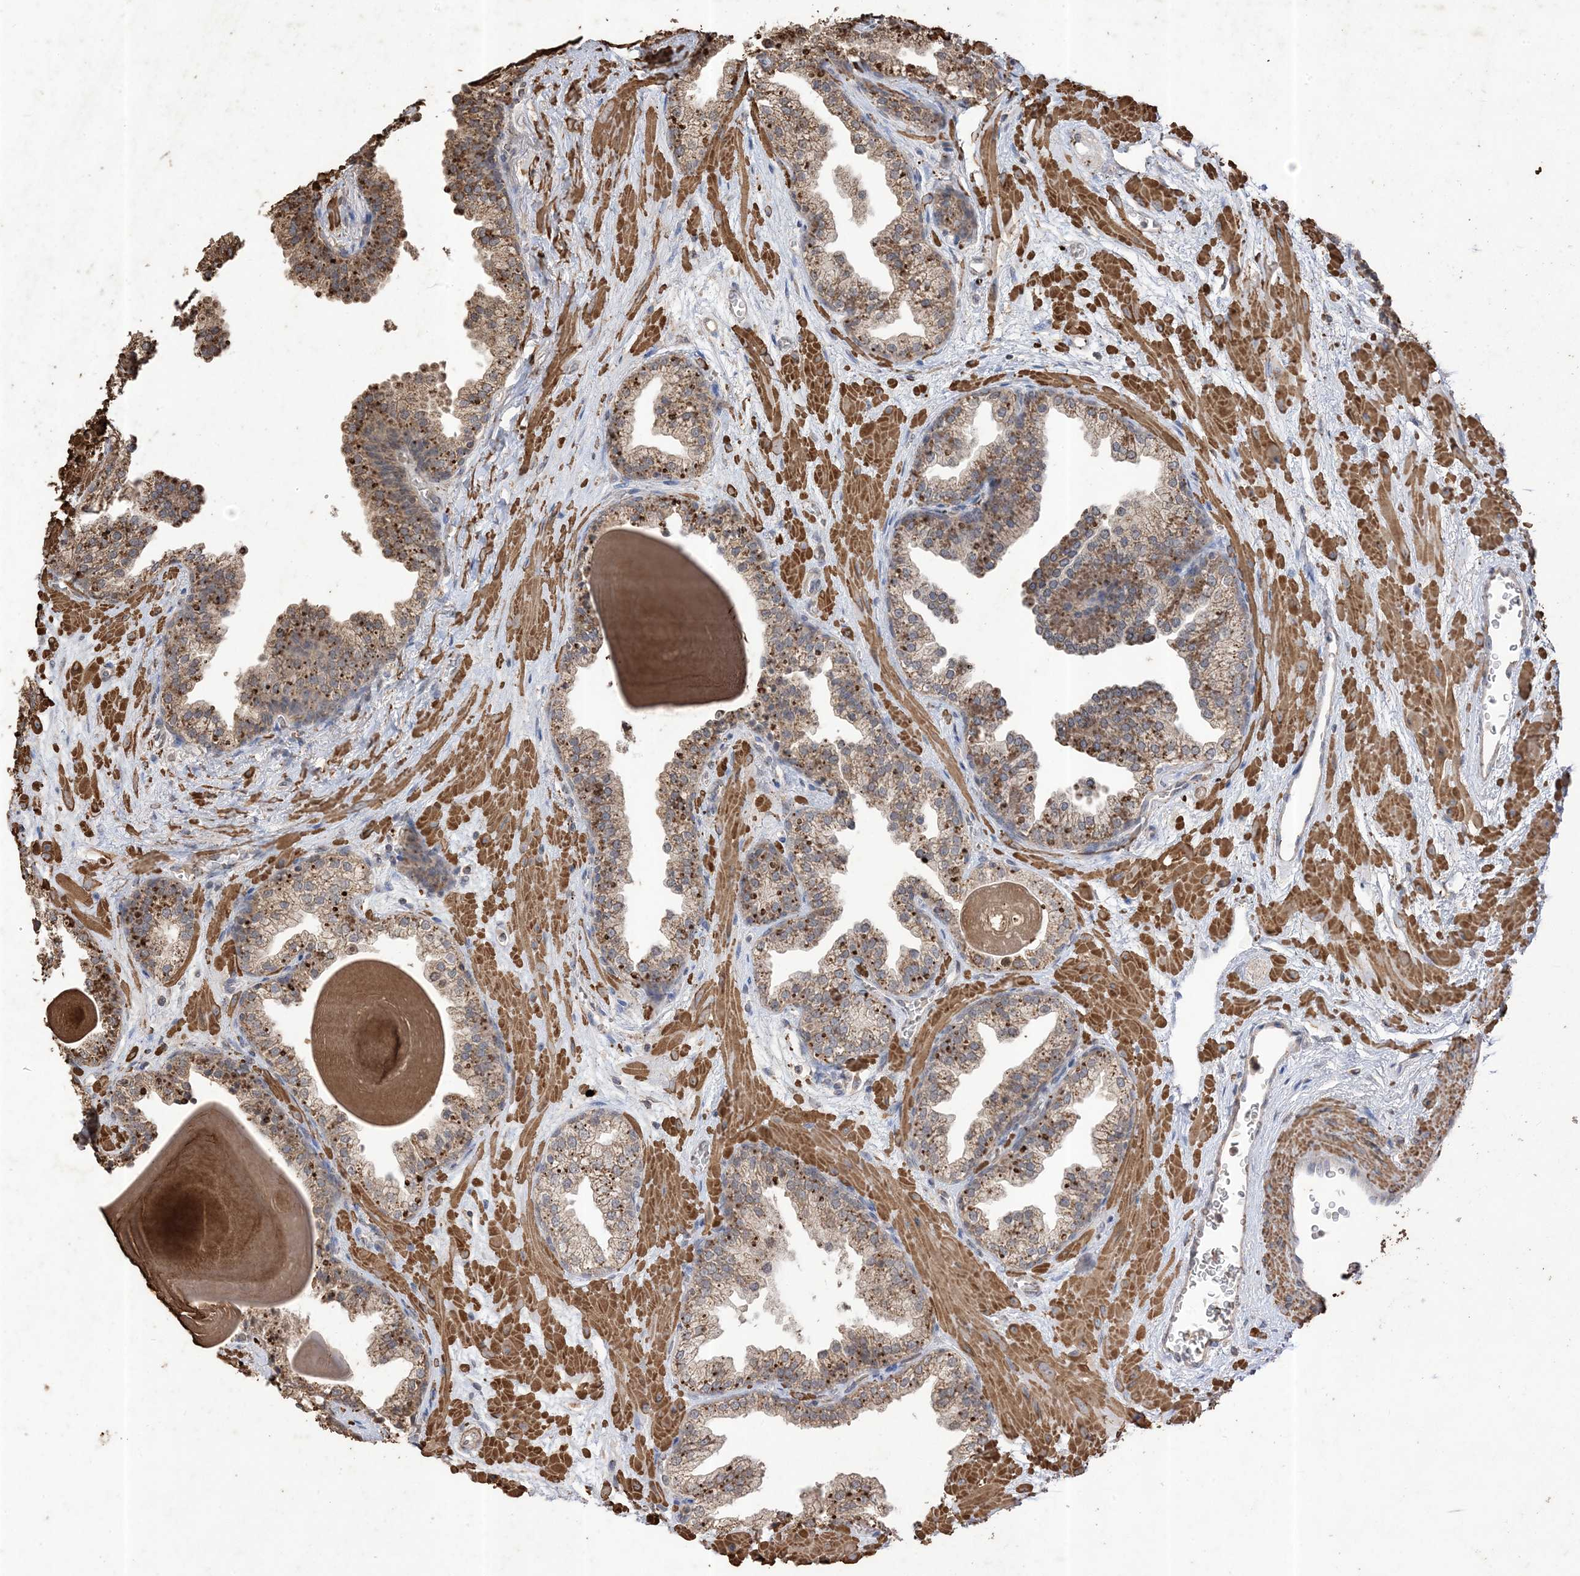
{"staining": {"intensity": "moderate", "quantity": ">75%", "location": "cytoplasmic/membranous"}, "tissue": "prostate", "cell_type": "Glandular cells", "image_type": "normal", "snomed": [{"axis": "morphology", "description": "Normal tissue, NOS"}, {"axis": "topography", "description": "Prostate"}], "caption": "Immunohistochemical staining of benign prostate reveals >75% levels of moderate cytoplasmic/membranous protein positivity in about >75% of glandular cells. (Brightfield microscopy of DAB IHC at high magnification).", "gene": "HPS4", "patient": {"sex": "male", "age": 48}}